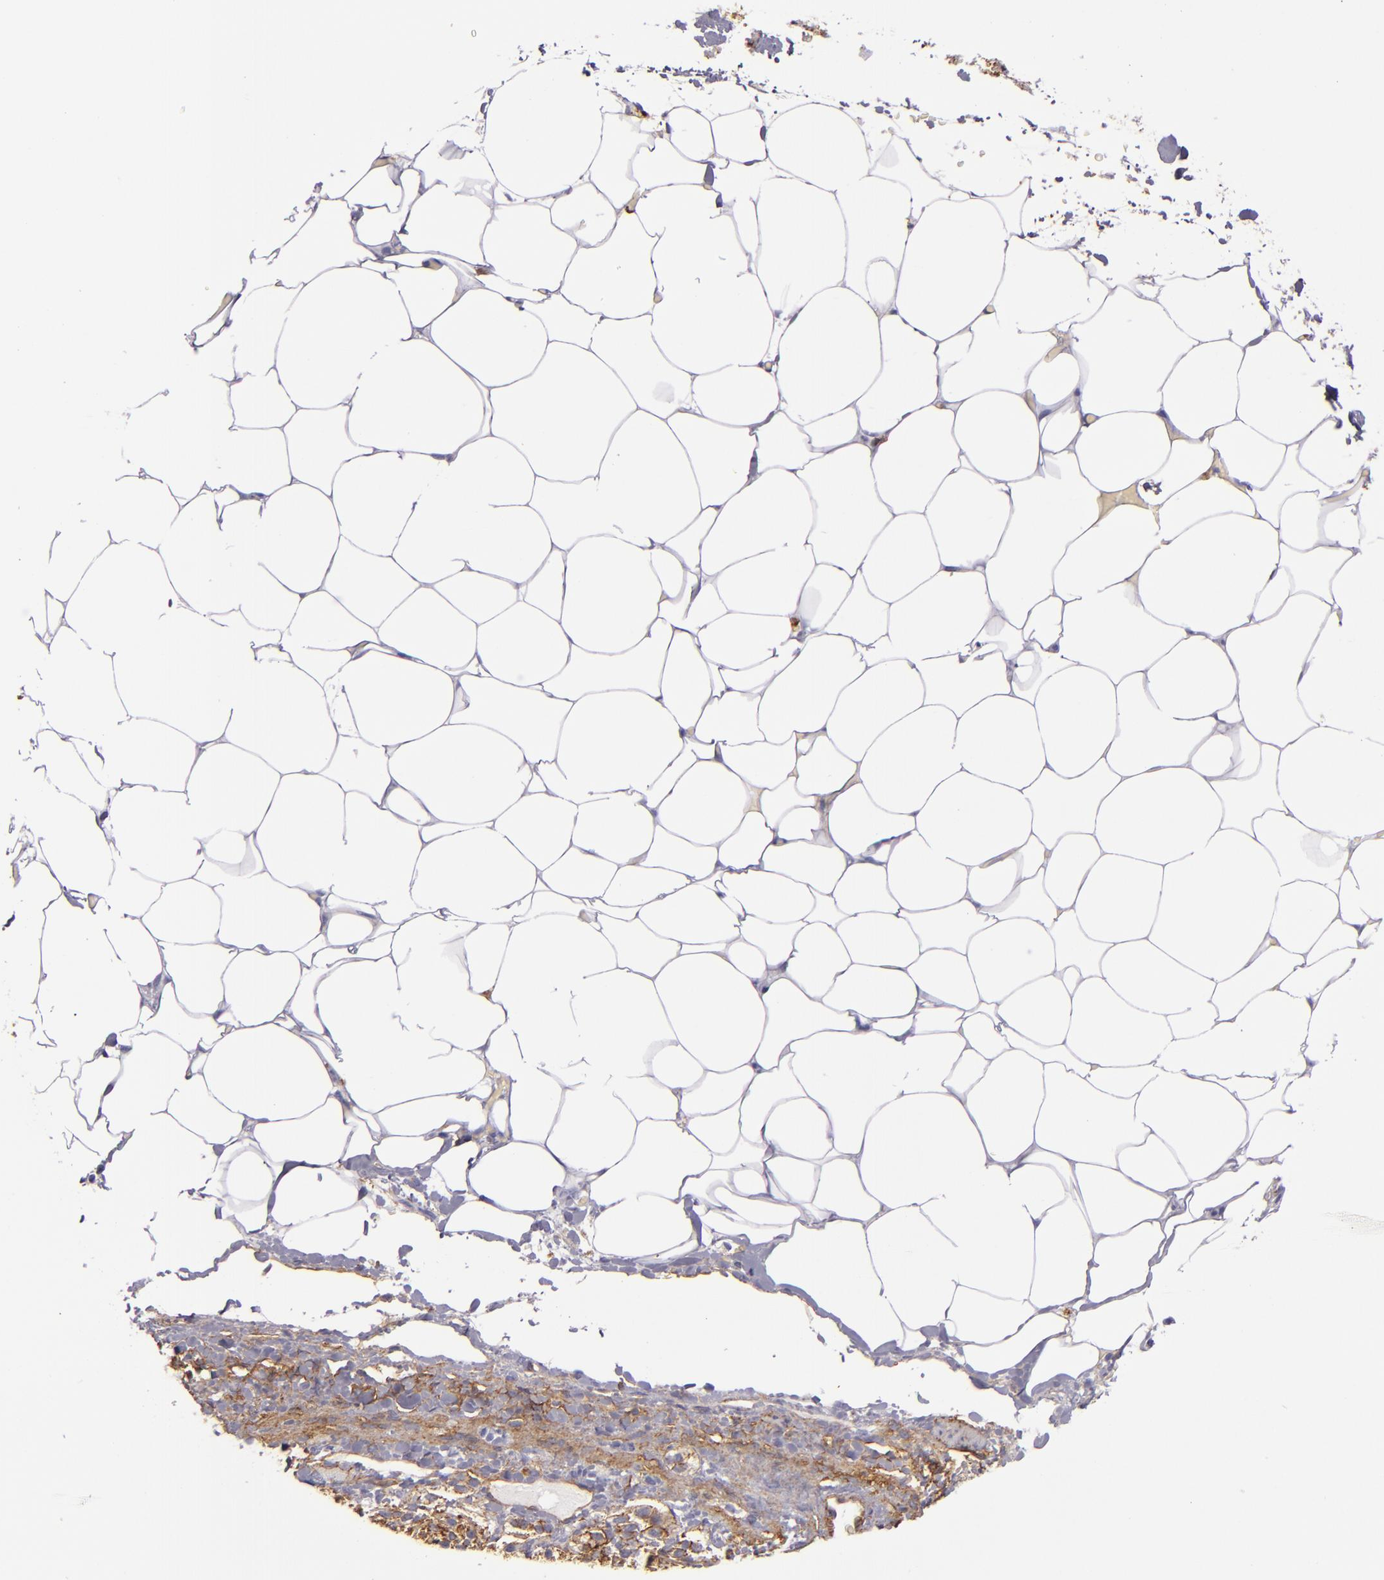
{"staining": {"intensity": "moderate", "quantity": ">75%", "location": "cytoplasmic/membranous"}, "tissue": "adrenal gland", "cell_type": "Glandular cells", "image_type": "normal", "snomed": [{"axis": "morphology", "description": "Normal tissue, NOS"}, {"axis": "topography", "description": "Adrenal gland"}], "caption": "Immunohistochemistry (DAB (3,3'-diaminobenzidine)) staining of unremarkable adrenal gland displays moderate cytoplasmic/membranous protein staining in approximately >75% of glandular cells.", "gene": "CD9", "patient": {"sex": "male", "age": 35}}